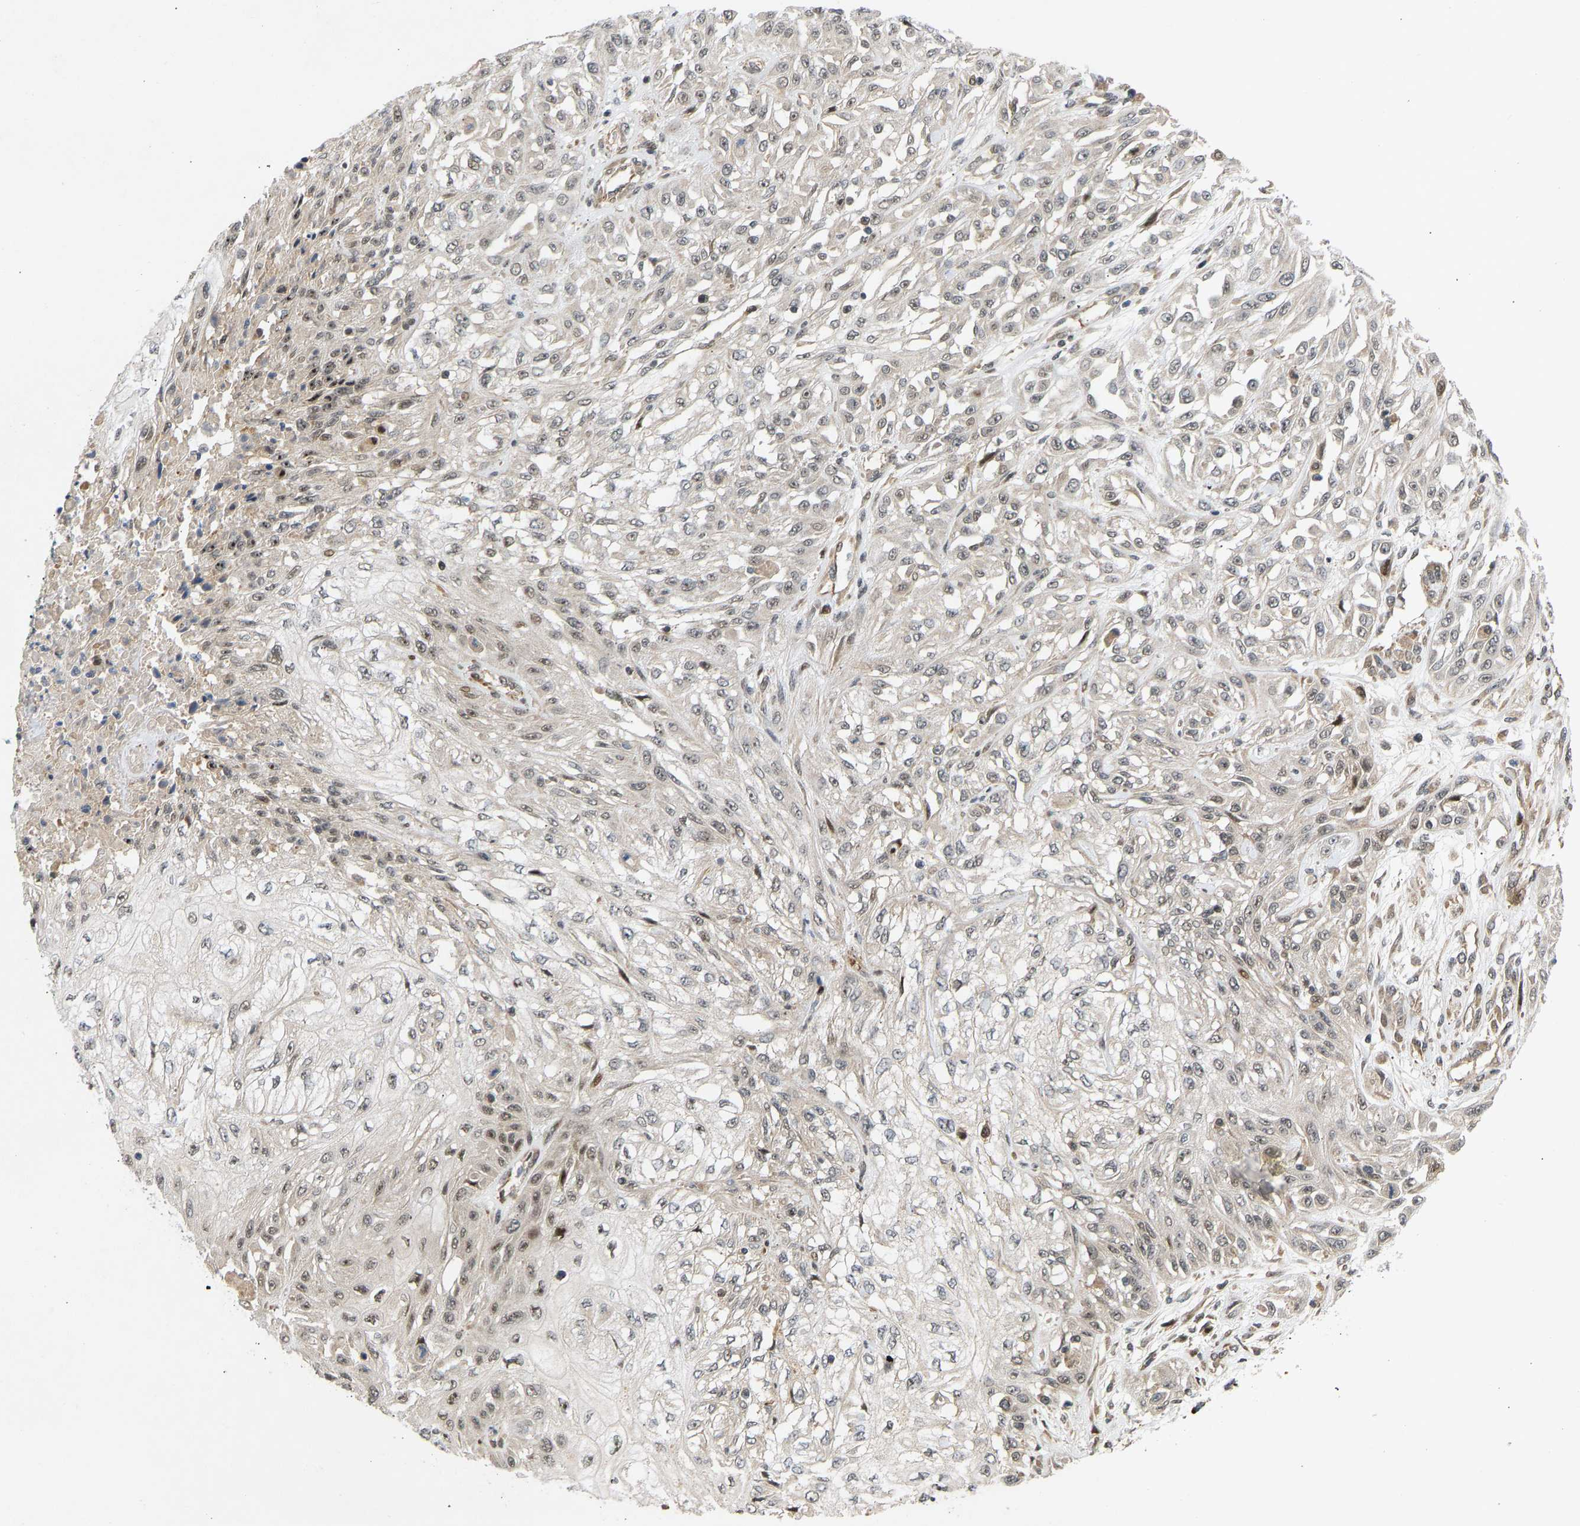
{"staining": {"intensity": "negative", "quantity": "none", "location": "none"}, "tissue": "skin cancer", "cell_type": "Tumor cells", "image_type": "cancer", "snomed": [{"axis": "morphology", "description": "Squamous cell carcinoma, NOS"}, {"axis": "morphology", "description": "Squamous cell carcinoma, metastatic, NOS"}, {"axis": "topography", "description": "Skin"}, {"axis": "topography", "description": "Lymph node"}], "caption": "This image is of skin cancer (squamous cell carcinoma) stained with immunohistochemistry to label a protein in brown with the nuclei are counter-stained blue. There is no expression in tumor cells. (DAB immunohistochemistry (IHC) visualized using brightfield microscopy, high magnification).", "gene": "BAG1", "patient": {"sex": "male", "age": 75}}